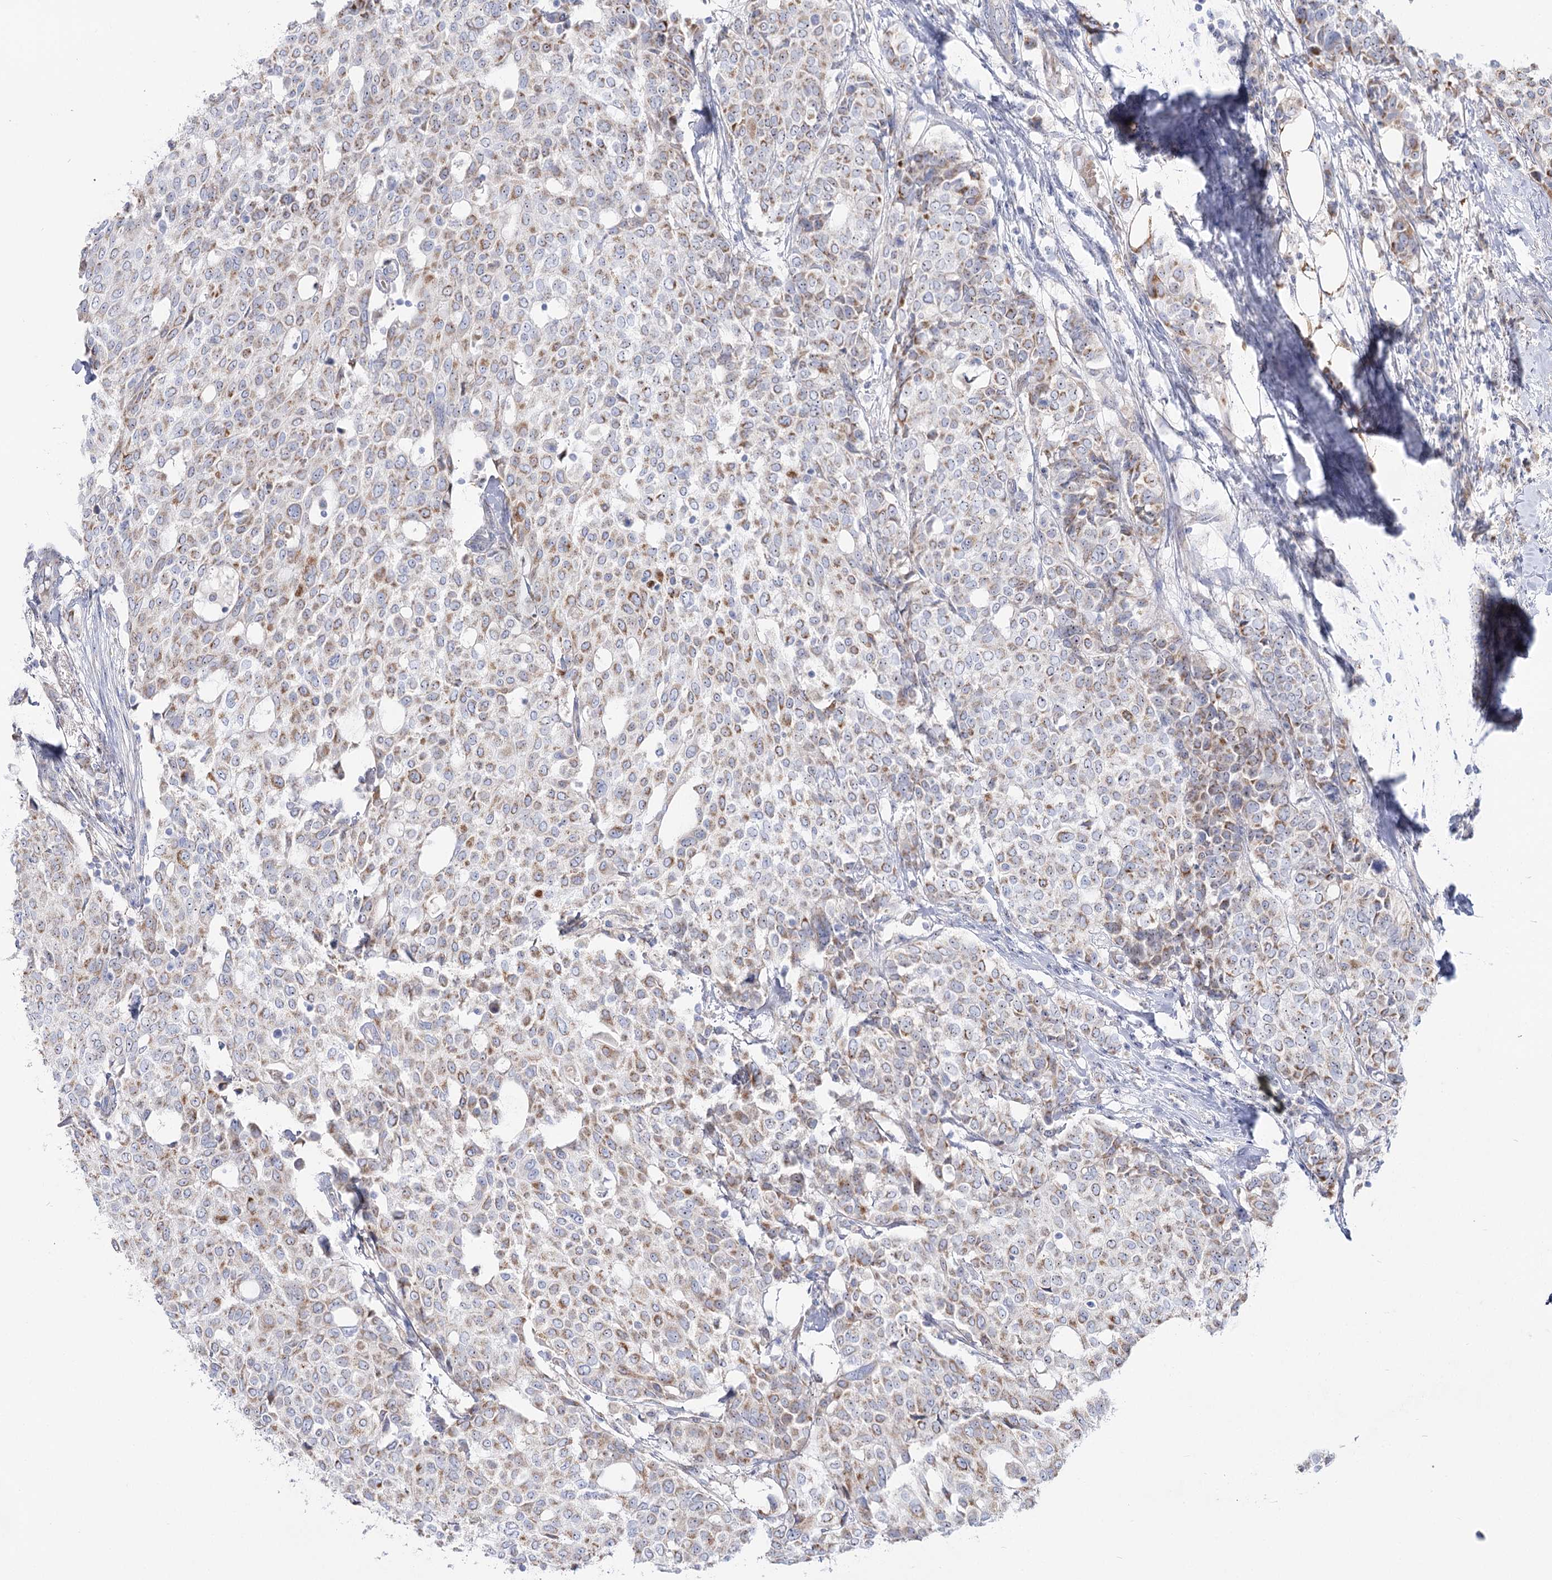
{"staining": {"intensity": "moderate", "quantity": "25%-75%", "location": "cytoplasmic/membranous"}, "tissue": "breast cancer", "cell_type": "Tumor cells", "image_type": "cancer", "snomed": [{"axis": "morphology", "description": "Lobular carcinoma"}, {"axis": "topography", "description": "Breast"}], "caption": "IHC (DAB (3,3'-diaminobenzidine)) staining of human breast cancer shows moderate cytoplasmic/membranous protein expression in about 25%-75% of tumor cells. The protein of interest is shown in brown color, while the nuclei are stained blue.", "gene": "SUOX", "patient": {"sex": "female", "age": 51}}